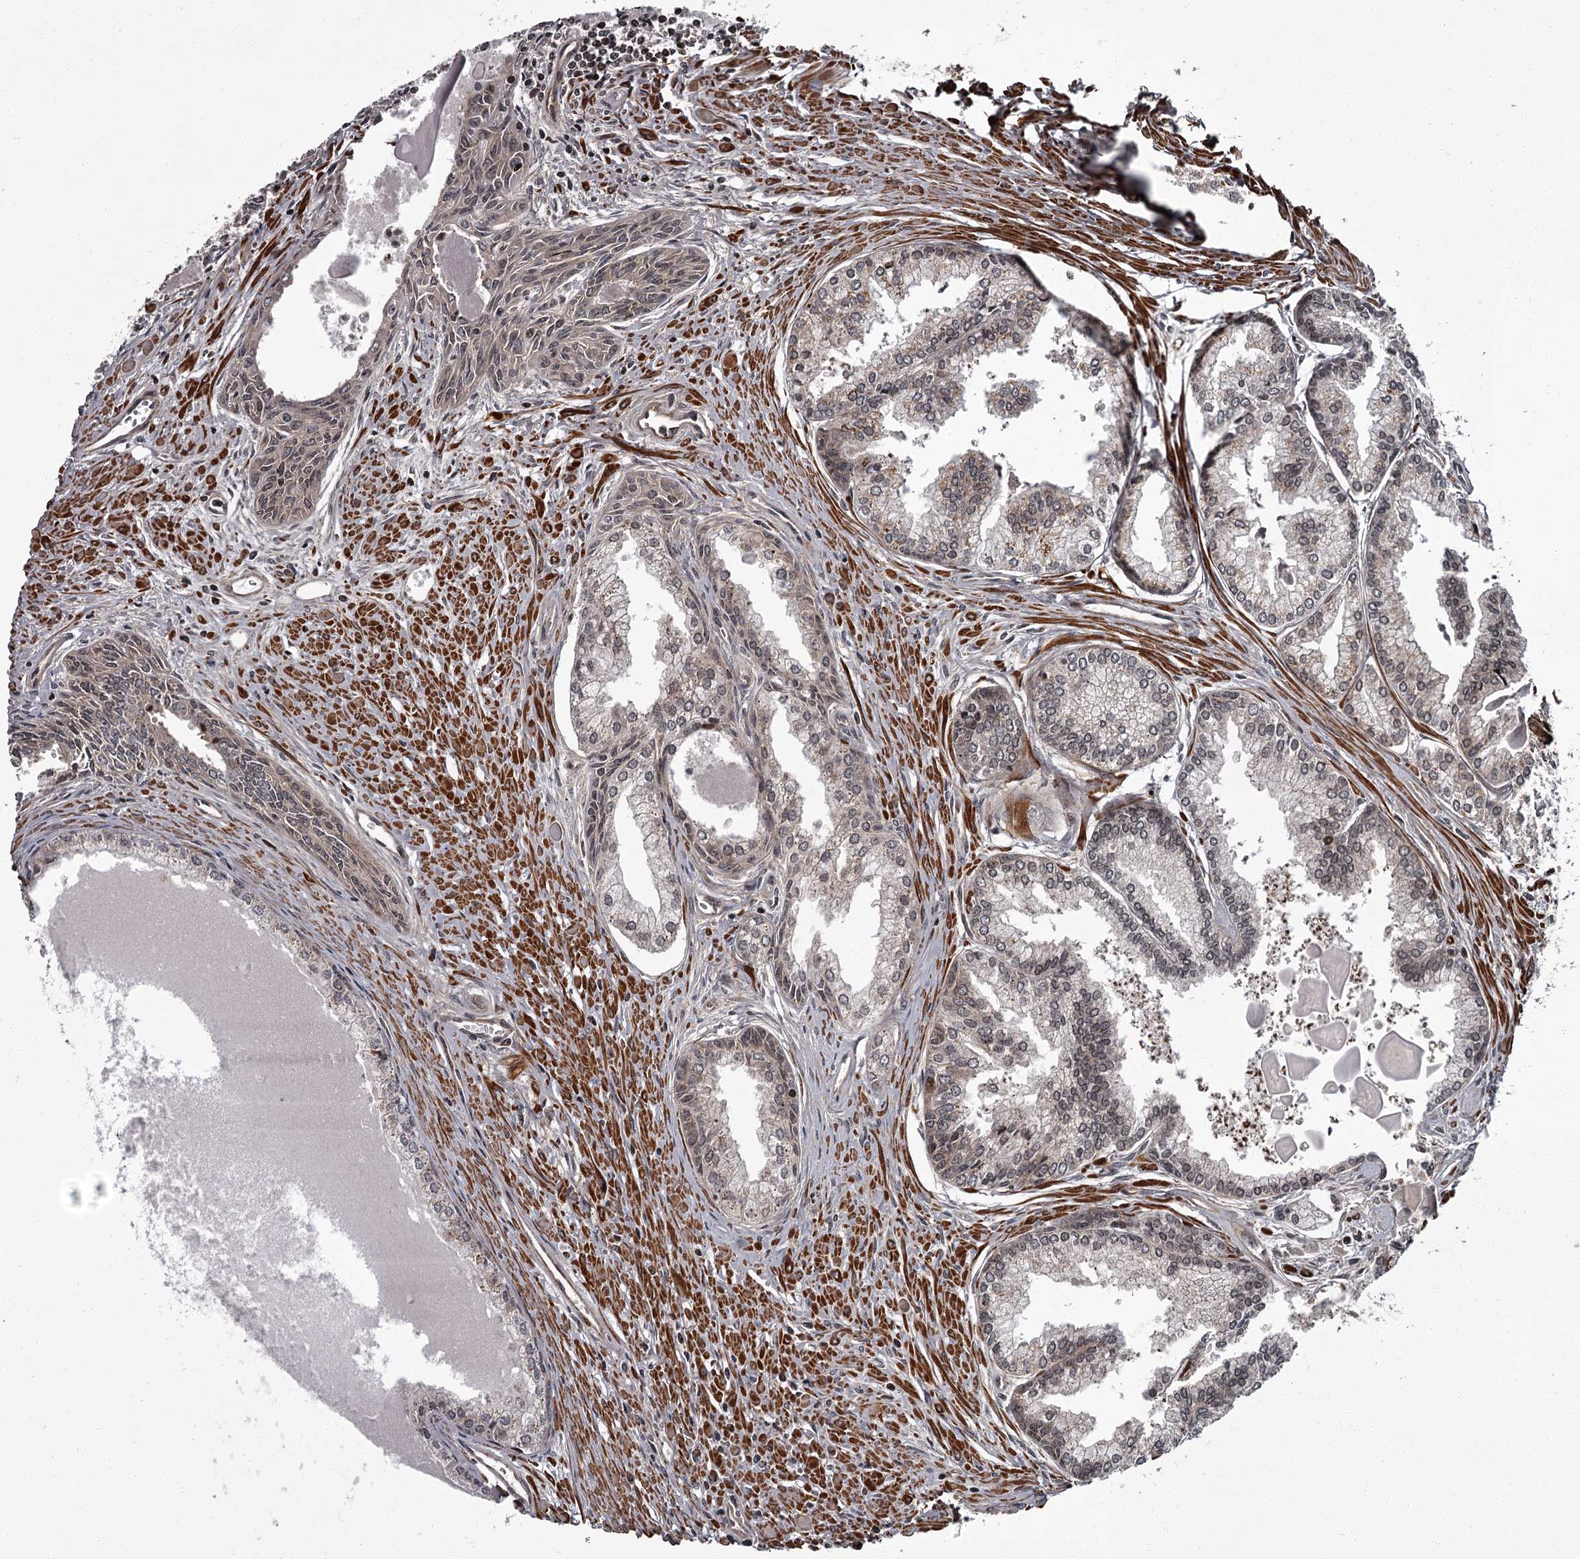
{"staining": {"intensity": "weak", "quantity": "<25%", "location": "nuclear"}, "tissue": "prostate cancer", "cell_type": "Tumor cells", "image_type": "cancer", "snomed": [{"axis": "morphology", "description": "Adenocarcinoma, High grade"}, {"axis": "topography", "description": "Prostate"}], "caption": "A histopathology image of prostate cancer stained for a protein displays no brown staining in tumor cells. Nuclei are stained in blue.", "gene": "THAP9", "patient": {"sex": "male", "age": 68}}